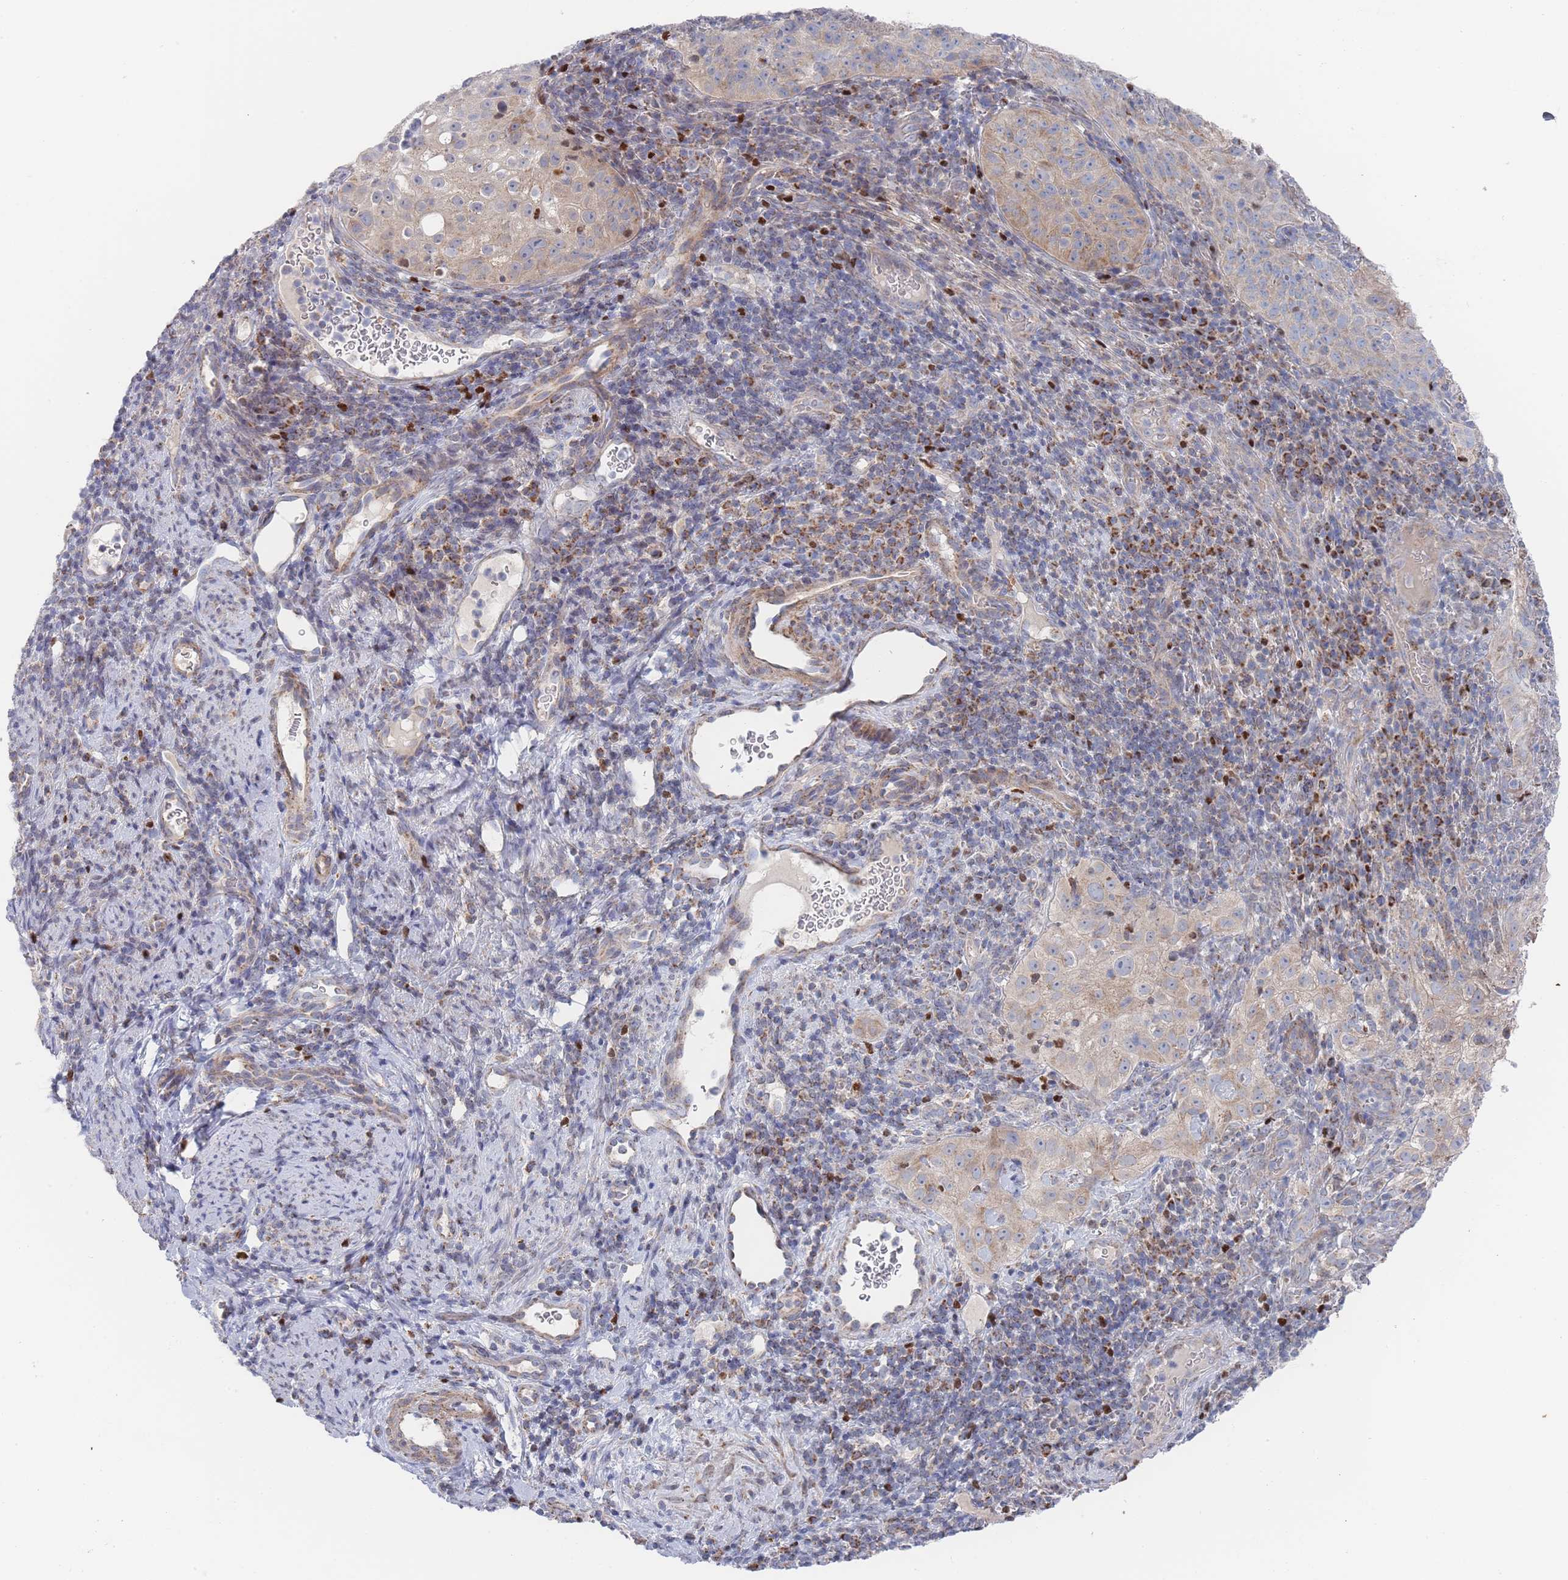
{"staining": {"intensity": "moderate", "quantity": "25%-75%", "location": "cytoplasmic/membranous"}, "tissue": "cervical cancer", "cell_type": "Tumor cells", "image_type": "cancer", "snomed": [{"axis": "morphology", "description": "Squamous cell carcinoma, NOS"}, {"axis": "topography", "description": "Cervix"}], "caption": "Moderate cytoplasmic/membranous positivity for a protein is seen in about 25%-75% of tumor cells of cervical cancer (squamous cell carcinoma) using immunohistochemistry.", "gene": "IKZF4", "patient": {"sex": "female", "age": 52}}